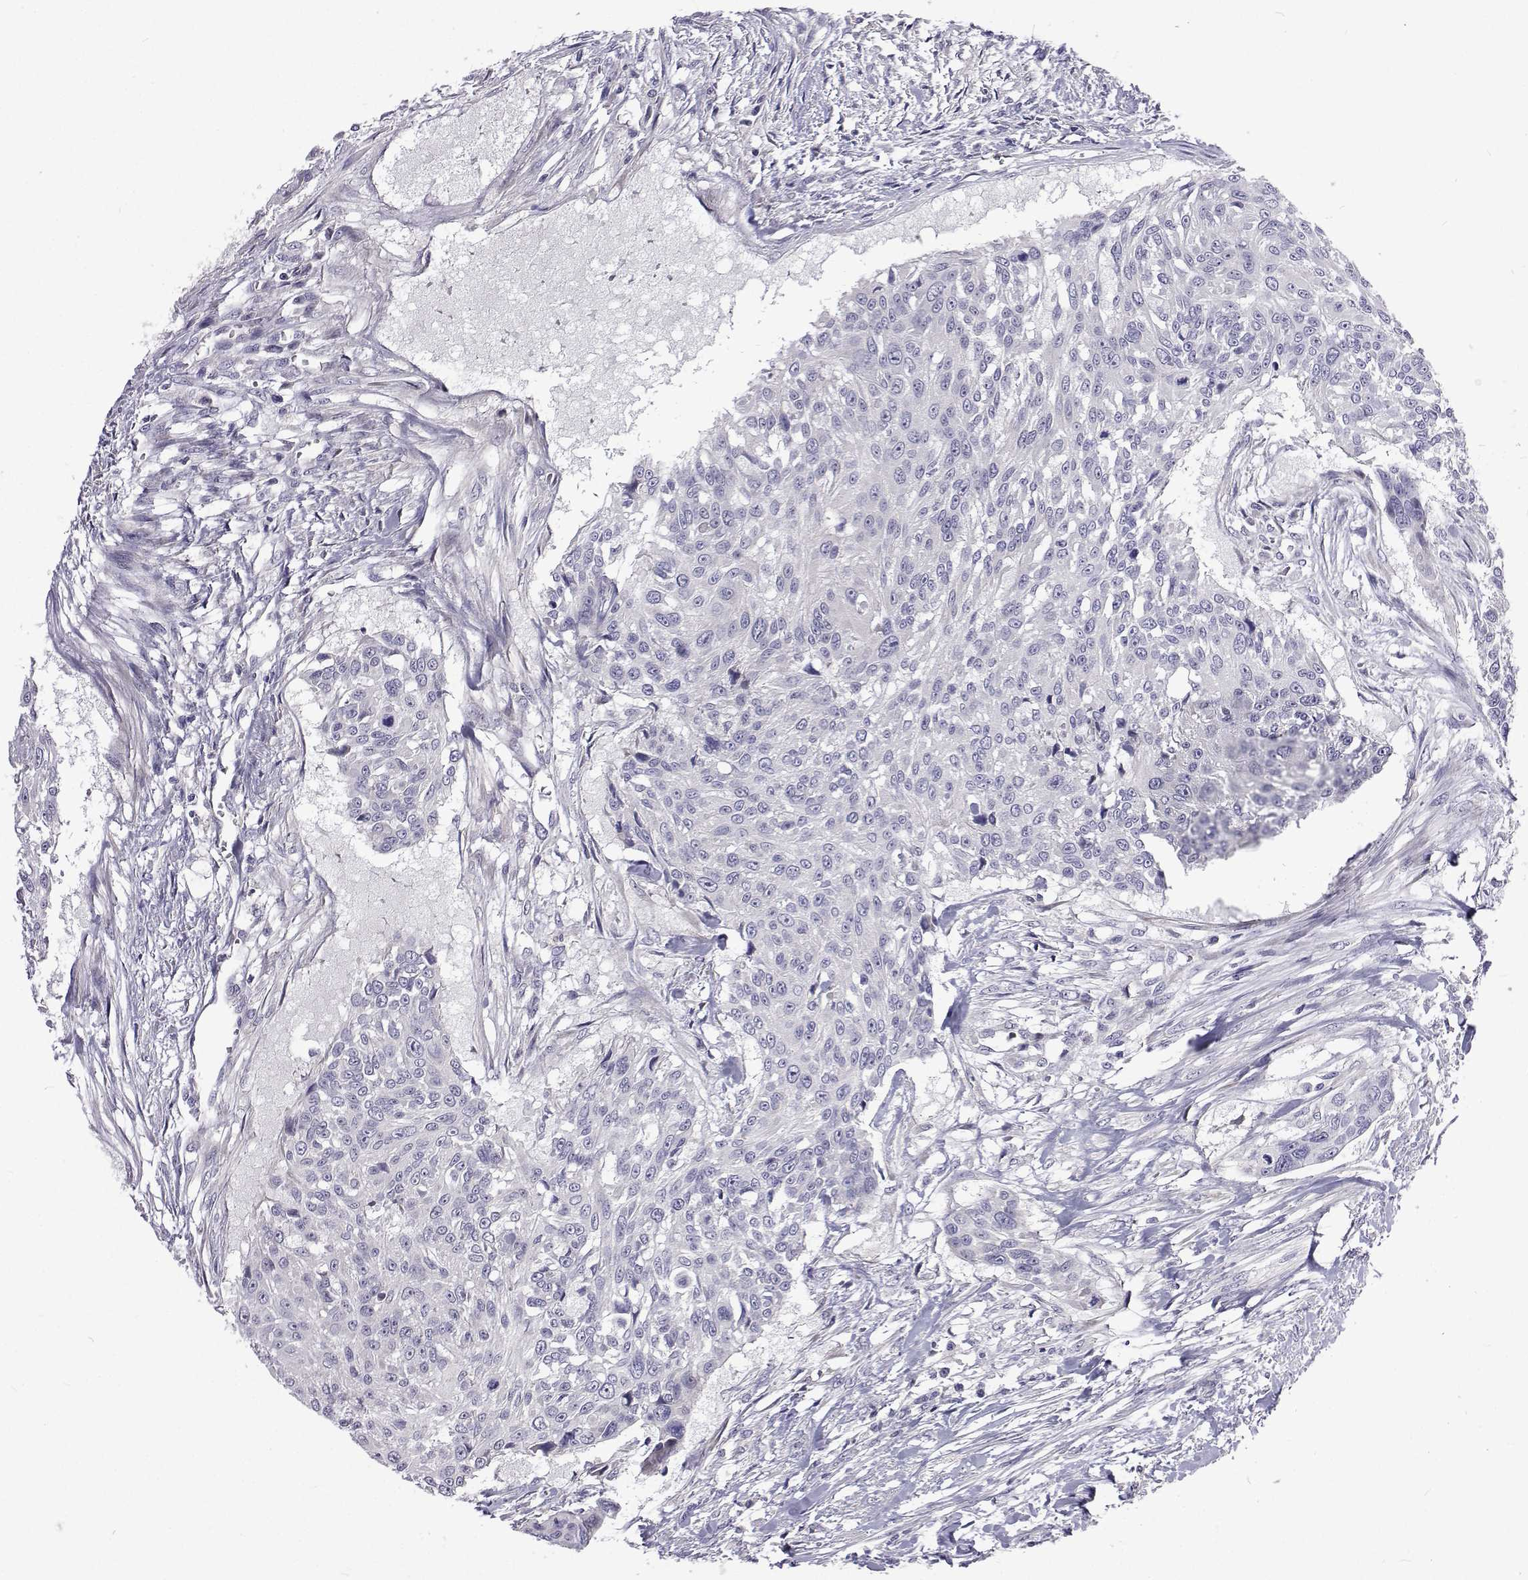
{"staining": {"intensity": "negative", "quantity": "none", "location": "none"}, "tissue": "urothelial cancer", "cell_type": "Tumor cells", "image_type": "cancer", "snomed": [{"axis": "morphology", "description": "Urothelial carcinoma, NOS"}, {"axis": "topography", "description": "Urinary bladder"}], "caption": "DAB immunohistochemical staining of transitional cell carcinoma shows no significant positivity in tumor cells. (DAB IHC with hematoxylin counter stain).", "gene": "NPR3", "patient": {"sex": "male", "age": 55}}